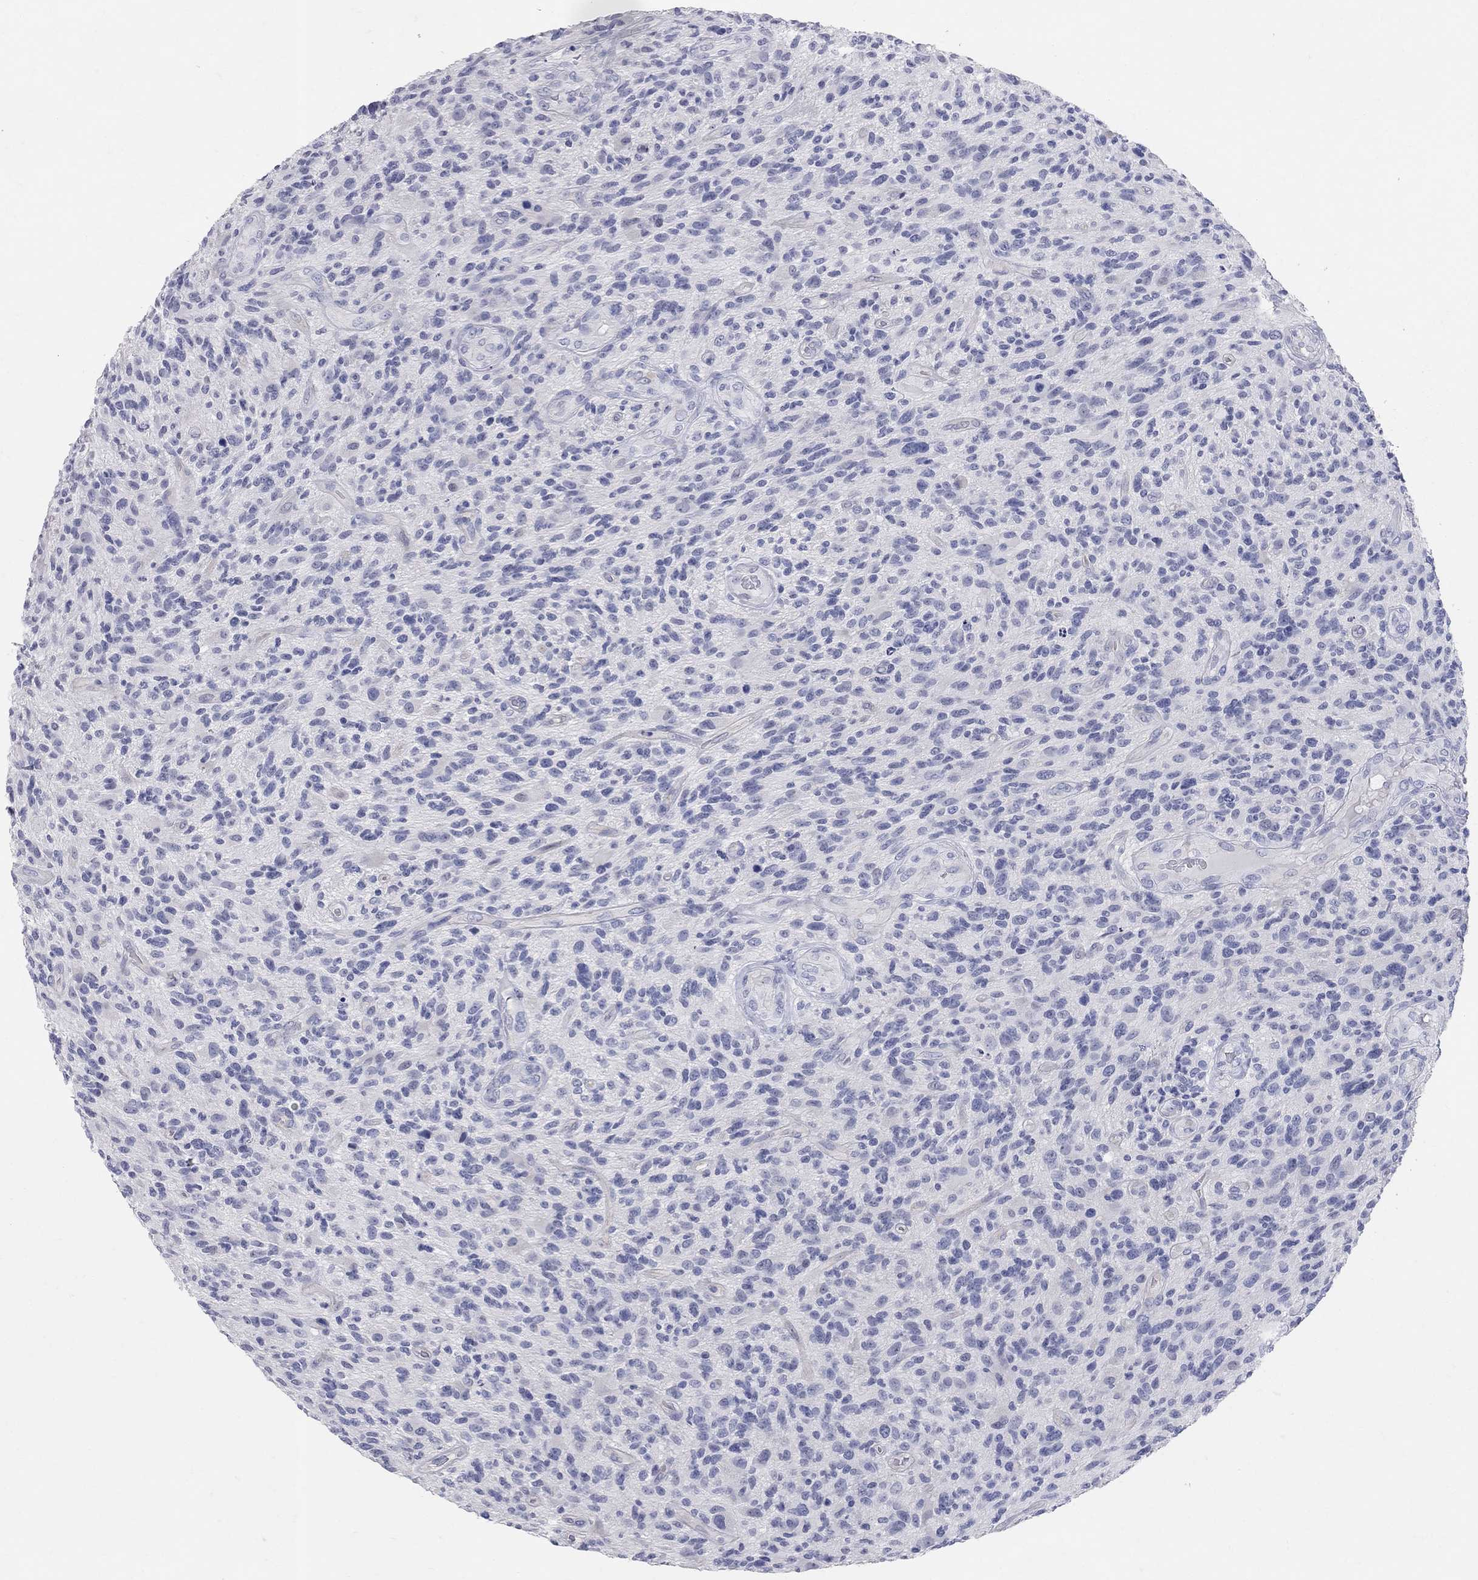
{"staining": {"intensity": "negative", "quantity": "none", "location": "none"}, "tissue": "glioma", "cell_type": "Tumor cells", "image_type": "cancer", "snomed": [{"axis": "morphology", "description": "Glioma, malignant, High grade"}, {"axis": "topography", "description": "Brain"}], "caption": "Immunohistochemistry (IHC) of human glioma shows no expression in tumor cells. (DAB immunohistochemistry (IHC) visualized using brightfield microscopy, high magnification).", "gene": "AOX1", "patient": {"sex": "male", "age": 47}}